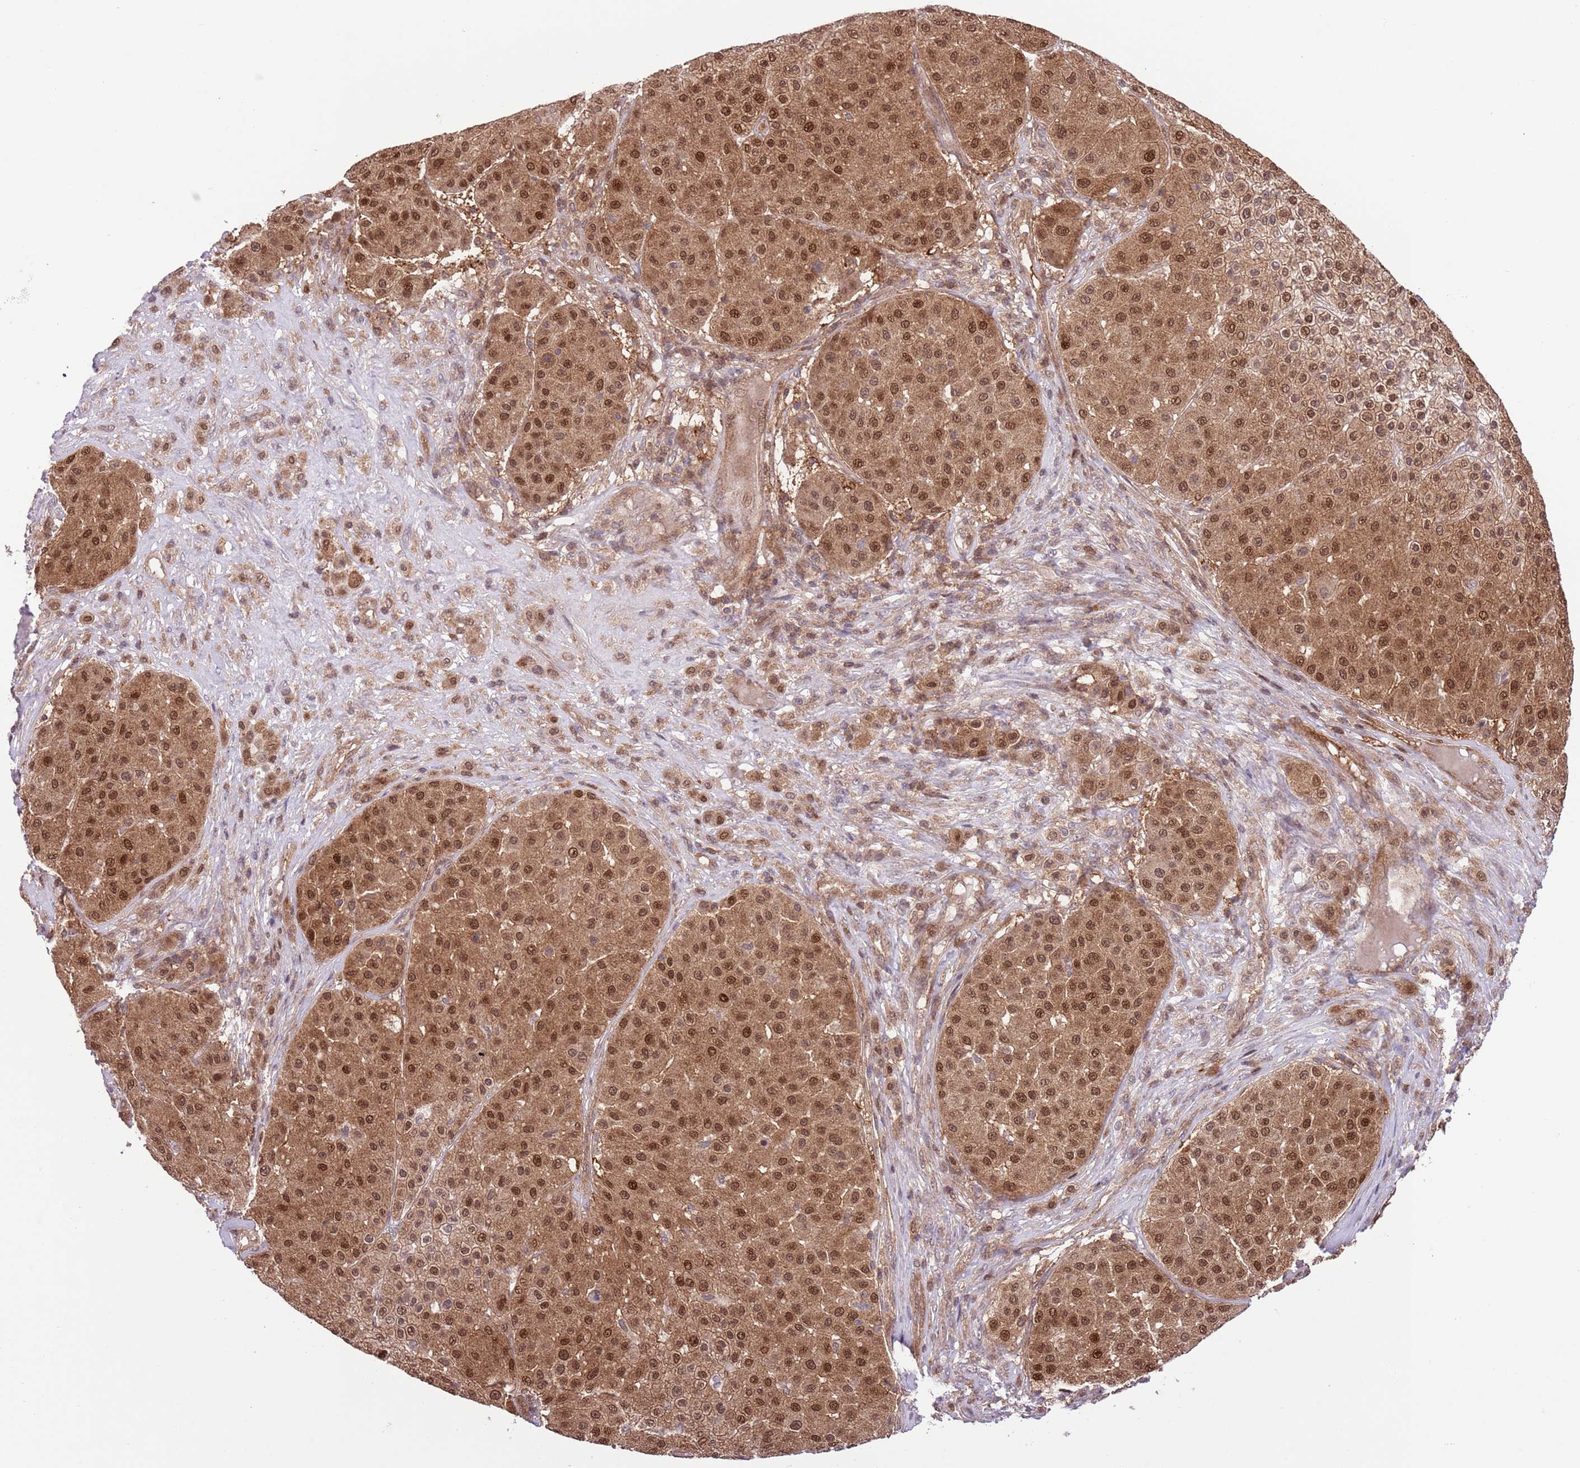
{"staining": {"intensity": "moderate", "quantity": ">75%", "location": "cytoplasmic/membranous,nuclear"}, "tissue": "melanoma", "cell_type": "Tumor cells", "image_type": "cancer", "snomed": [{"axis": "morphology", "description": "Malignant melanoma, Metastatic site"}, {"axis": "topography", "description": "Smooth muscle"}], "caption": "A histopathology image of human melanoma stained for a protein displays moderate cytoplasmic/membranous and nuclear brown staining in tumor cells.", "gene": "HDHD2", "patient": {"sex": "male", "age": 41}}